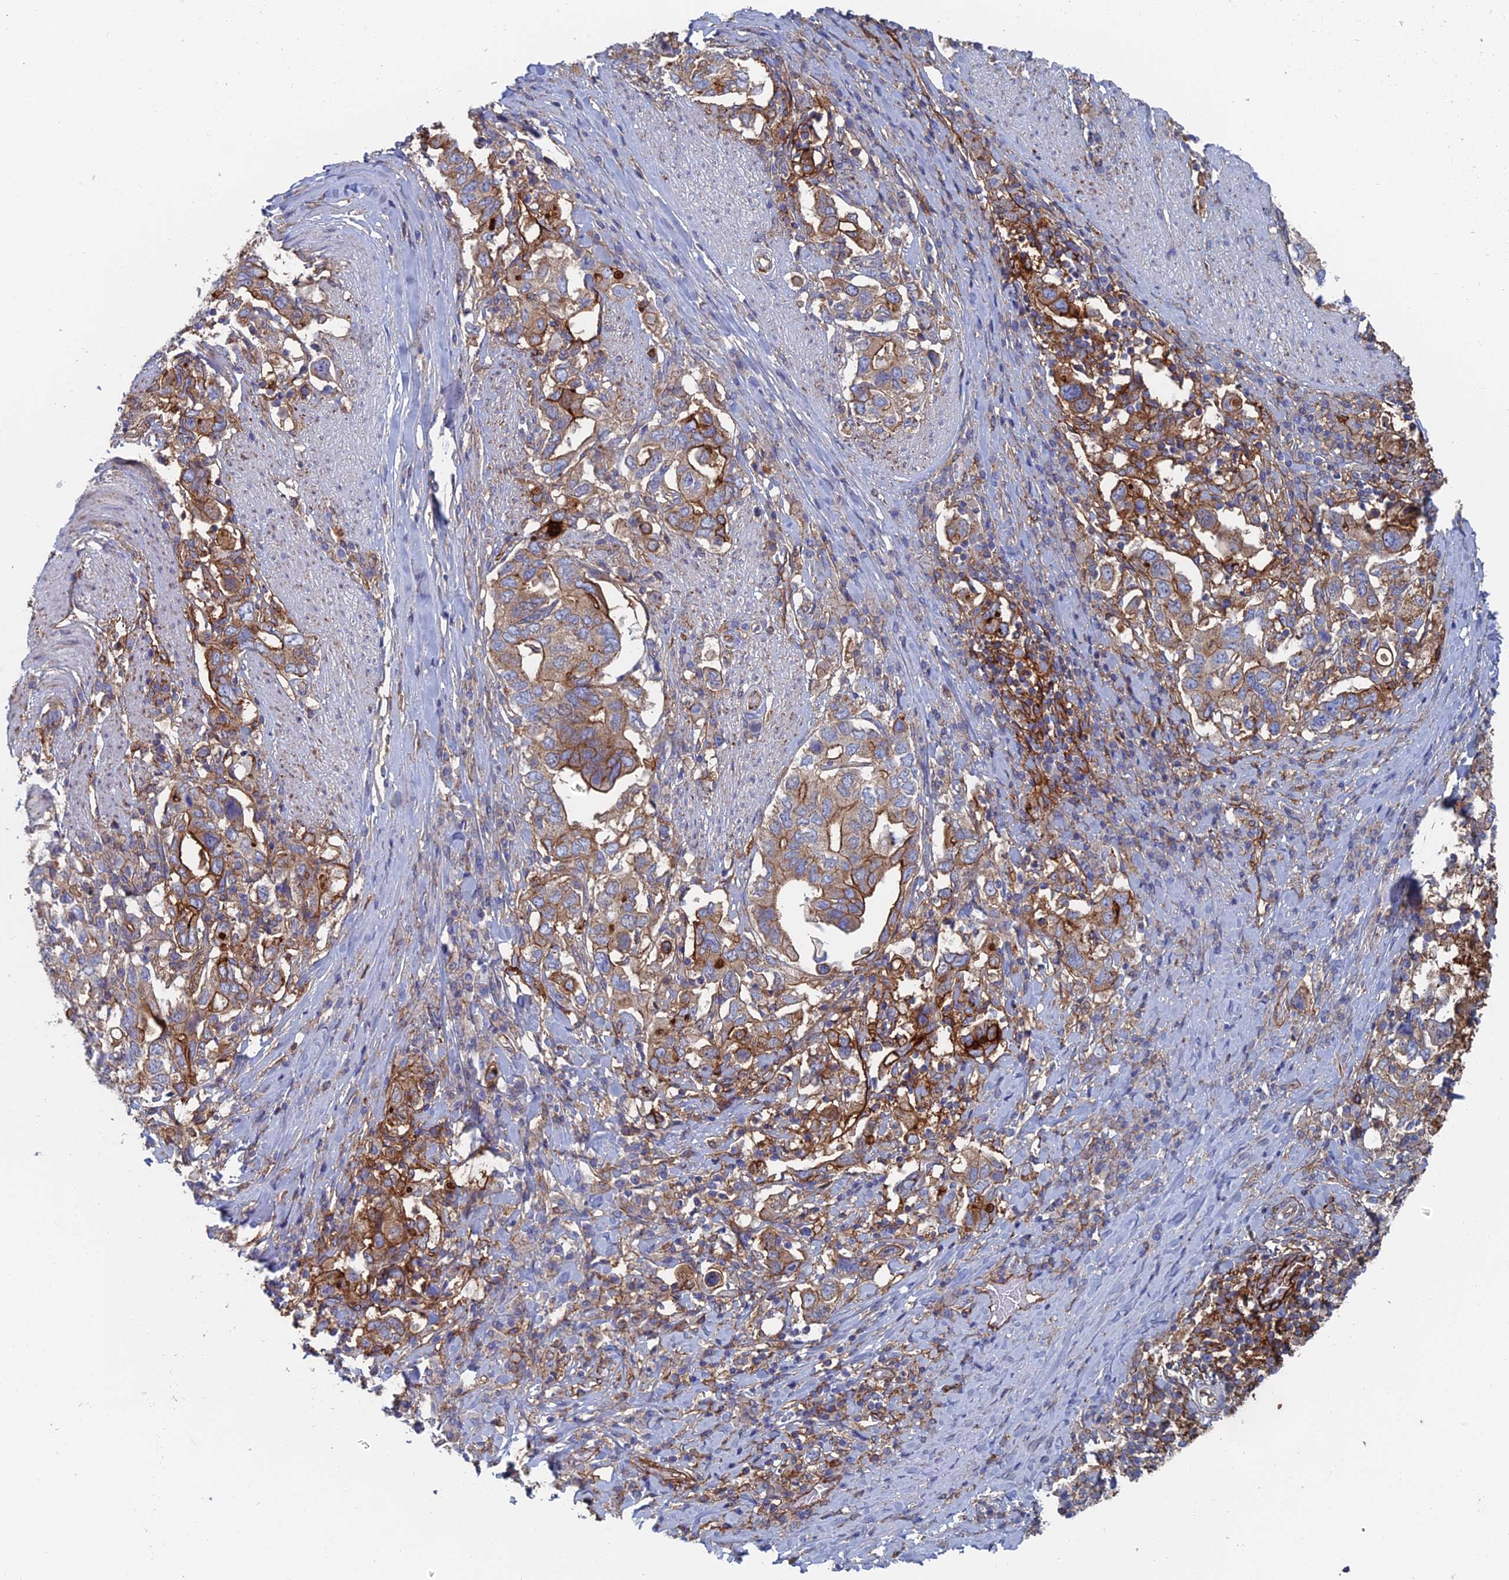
{"staining": {"intensity": "strong", "quantity": "<25%", "location": "cytoplasmic/membranous"}, "tissue": "stomach cancer", "cell_type": "Tumor cells", "image_type": "cancer", "snomed": [{"axis": "morphology", "description": "Adenocarcinoma, NOS"}, {"axis": "topography", "description": "Stomach, upper"}, {"axis": "topography", "description": "Stomach"}], "caption": "Brown immunohistochemical staining in human adenocarcinoma (stomach) displays strong cytoplasmic/membranous expression in about <25% of tumor cells.", "gene": "SNX11", "patient": {"sex": "male", "age": 62}}